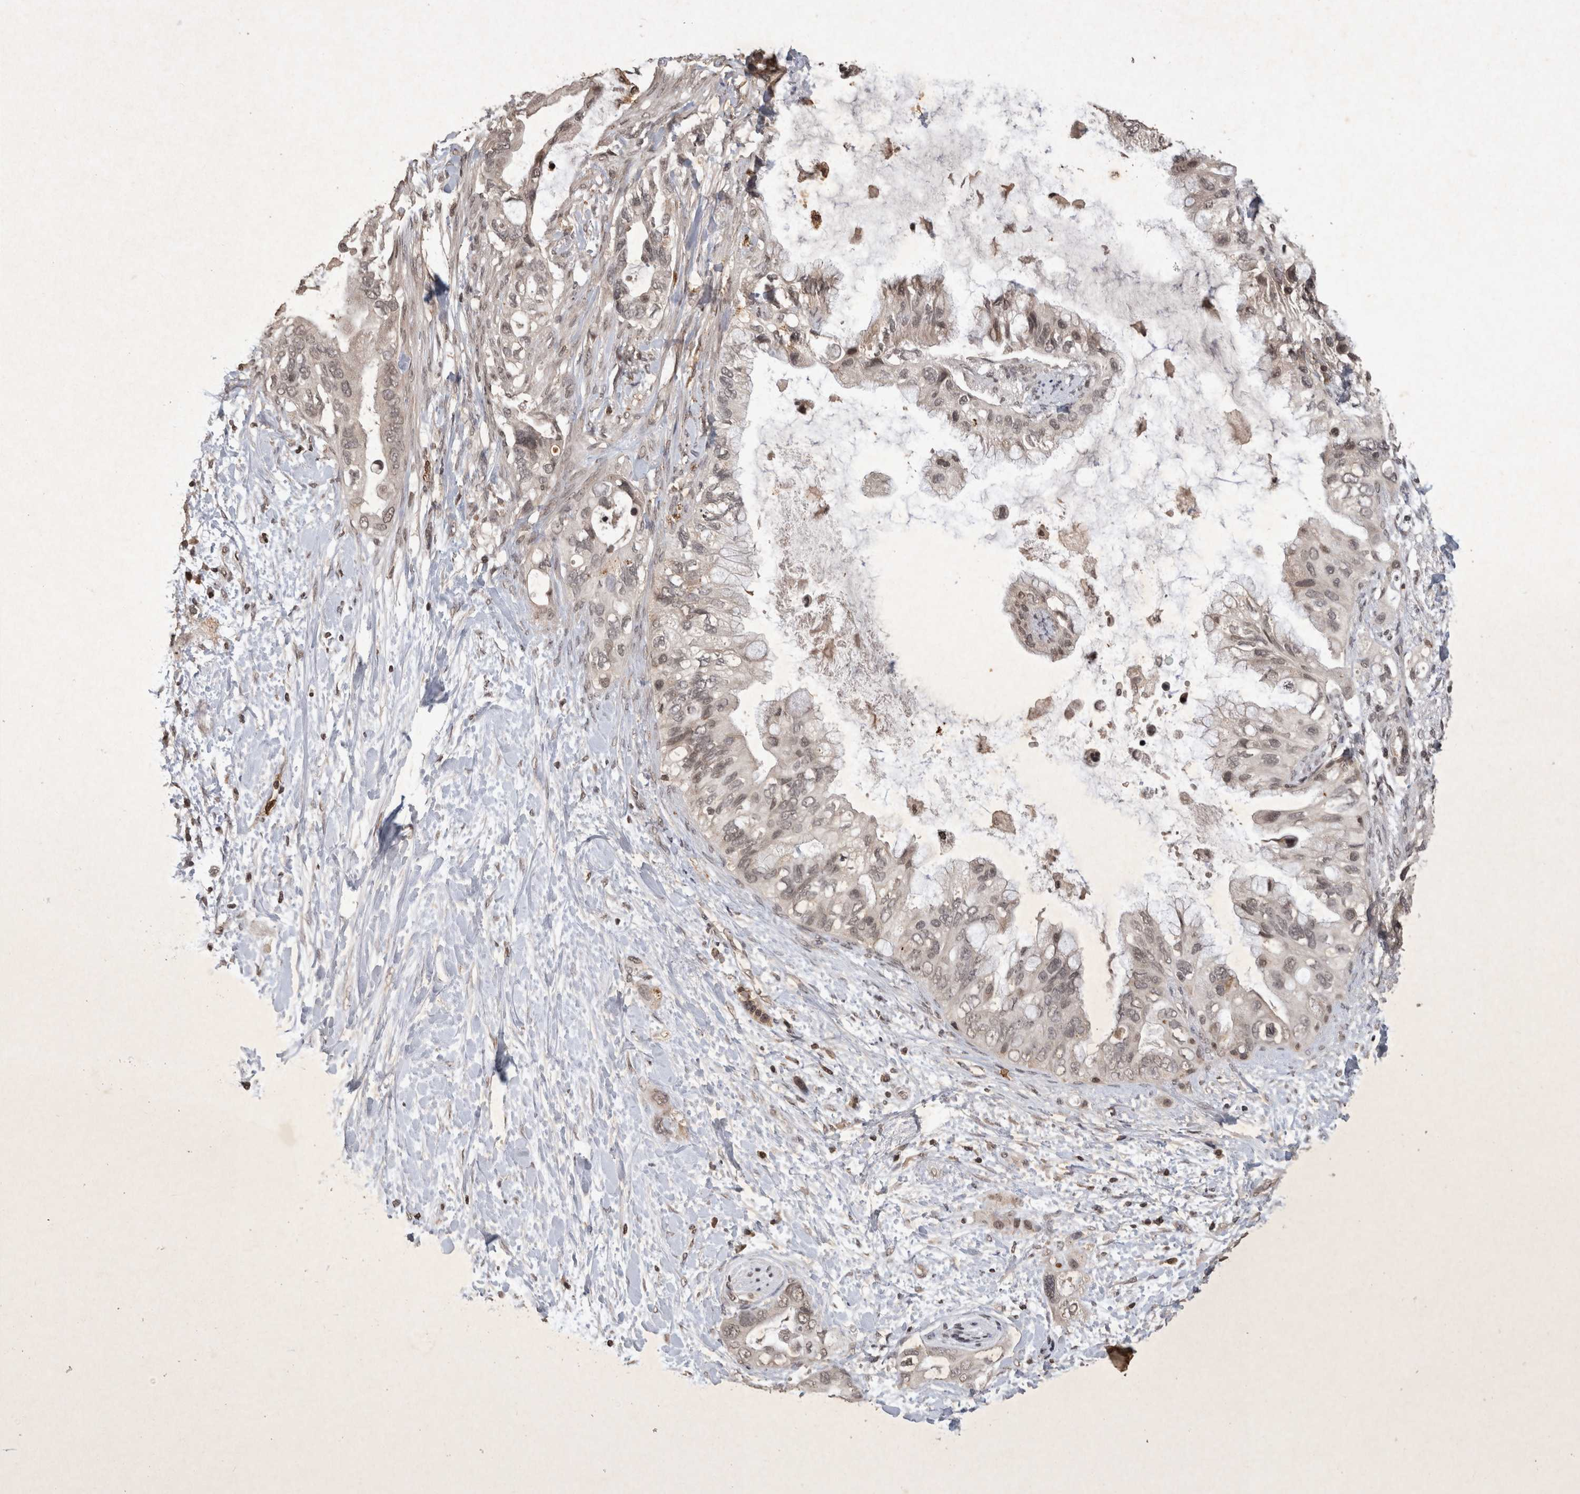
{"staining": {"intensity": "weak", "quantity": "25%-75%", "location": "nuclear"}, "tissue": "pancreatic cancer", "cell_type": "Tumor cells", "image_type": "cancer", "snomed": [{"axis": "morphology", "description": "Adenocarcinoma, NOS"}, {"axis": "topography", "description": "Pancreas"}], "caption": "Immunohistochemistry (IHC) (DAB) staining of human pancreatic cancer displays weak nuclear protein expression in about 25%-75% of tumor cells. (DAB (3,3'-diaminobenzidine) = brown stain, brightfield microscopy at high magnification).", "gene": "HRK", "patient": {"sex": "female", "age": 56}}